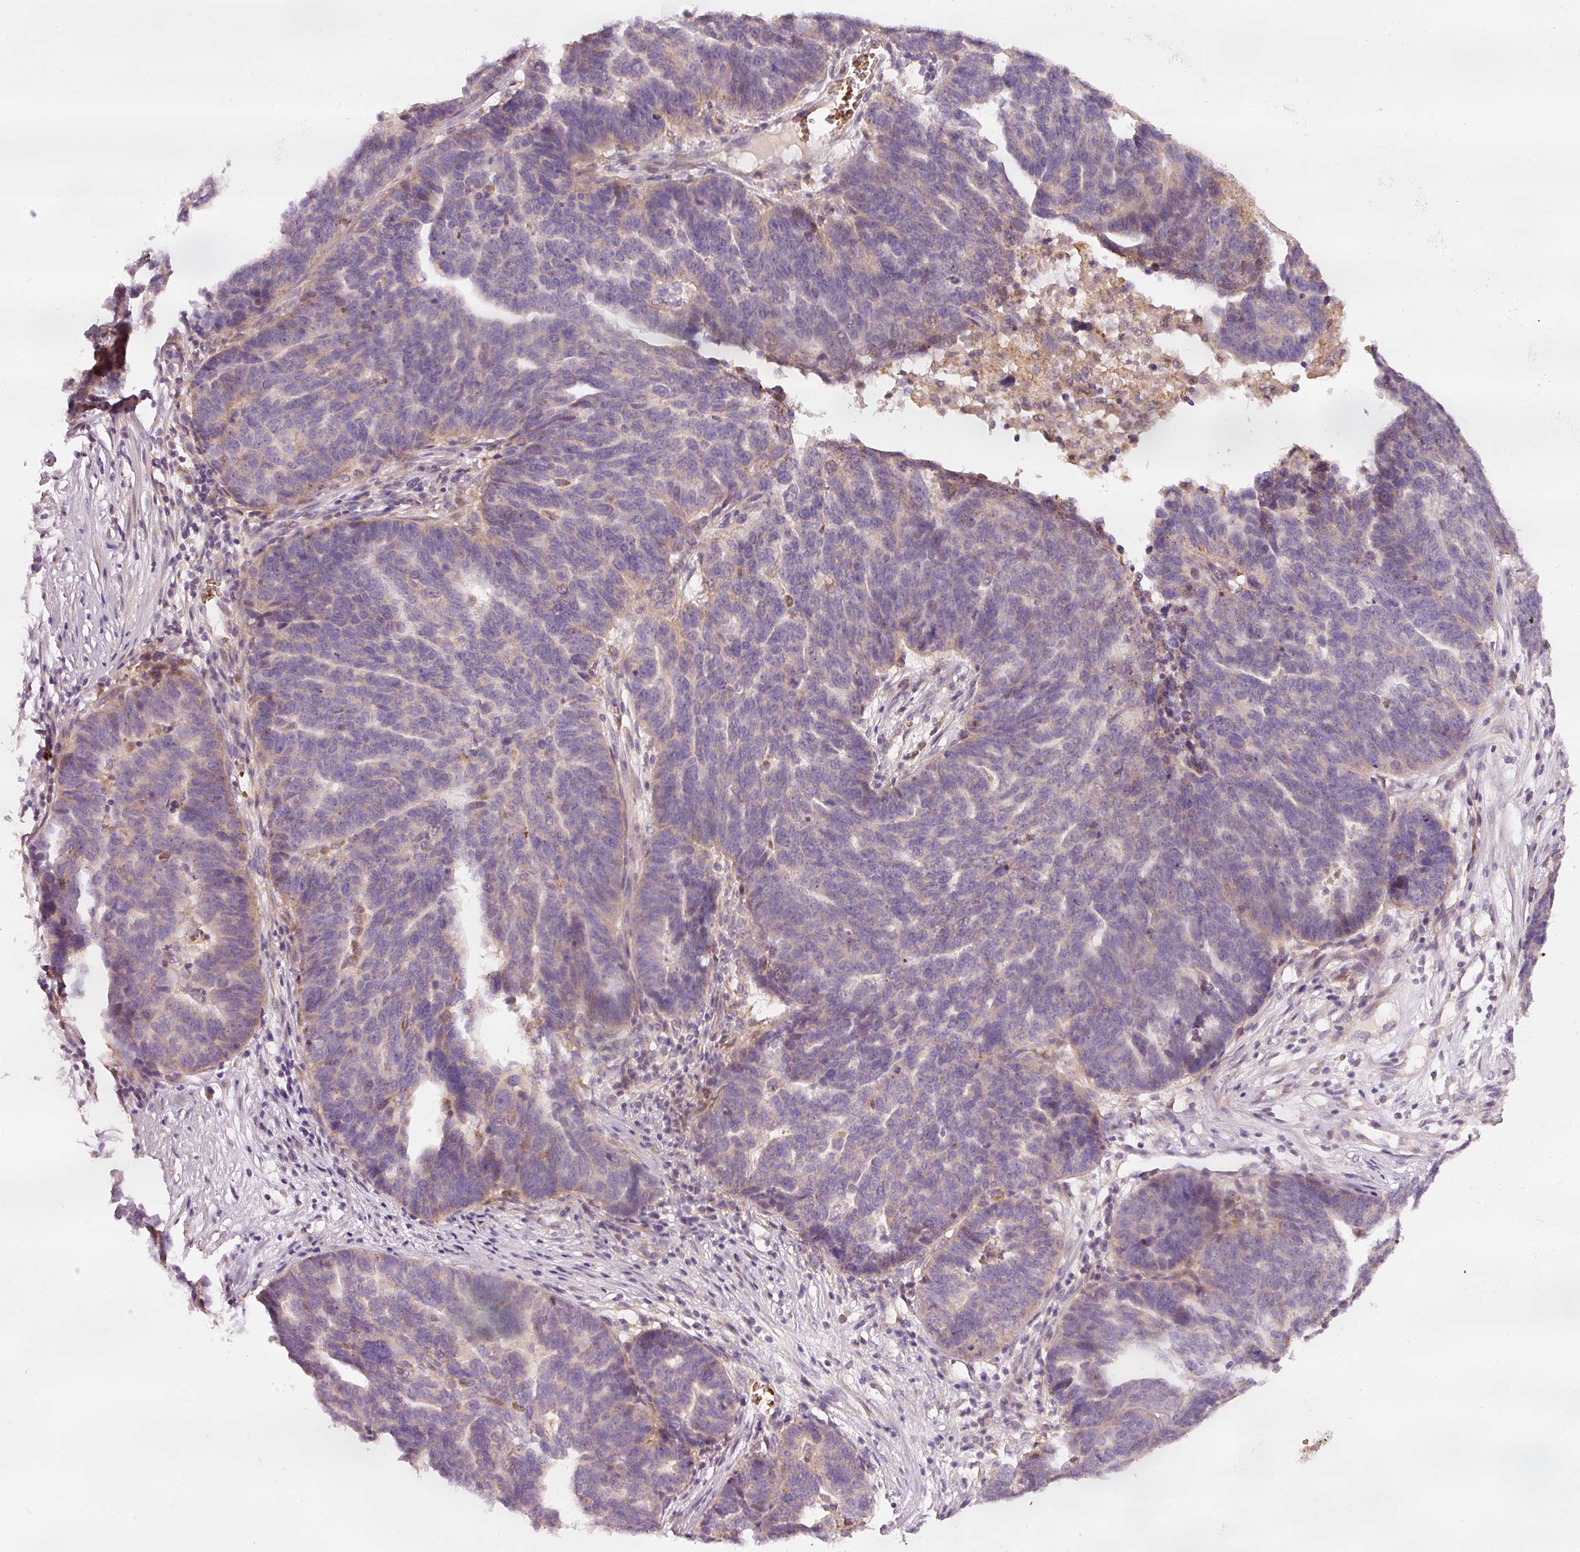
{"staining": {"intensity": "weak", "quantity": "<25%", "location": "cytoplasmic/membranous"}, "tissue": "ovarian cancer", "cell_type": "Tumor cells", "image_type": "cancer", "snomed": [{"axis": "morphology", "description": "Cystadenocarcinoma, serous, NOS"}, {"axis": "topography", "description": "Ovary"}], "caption": "Ovarian serous cystadenocarcinoma was stained to show a protein in brown. There is no significant staining in tumor cells.", "gene": "KLHL21", "patient": {"sex": "female", "age": 59}}